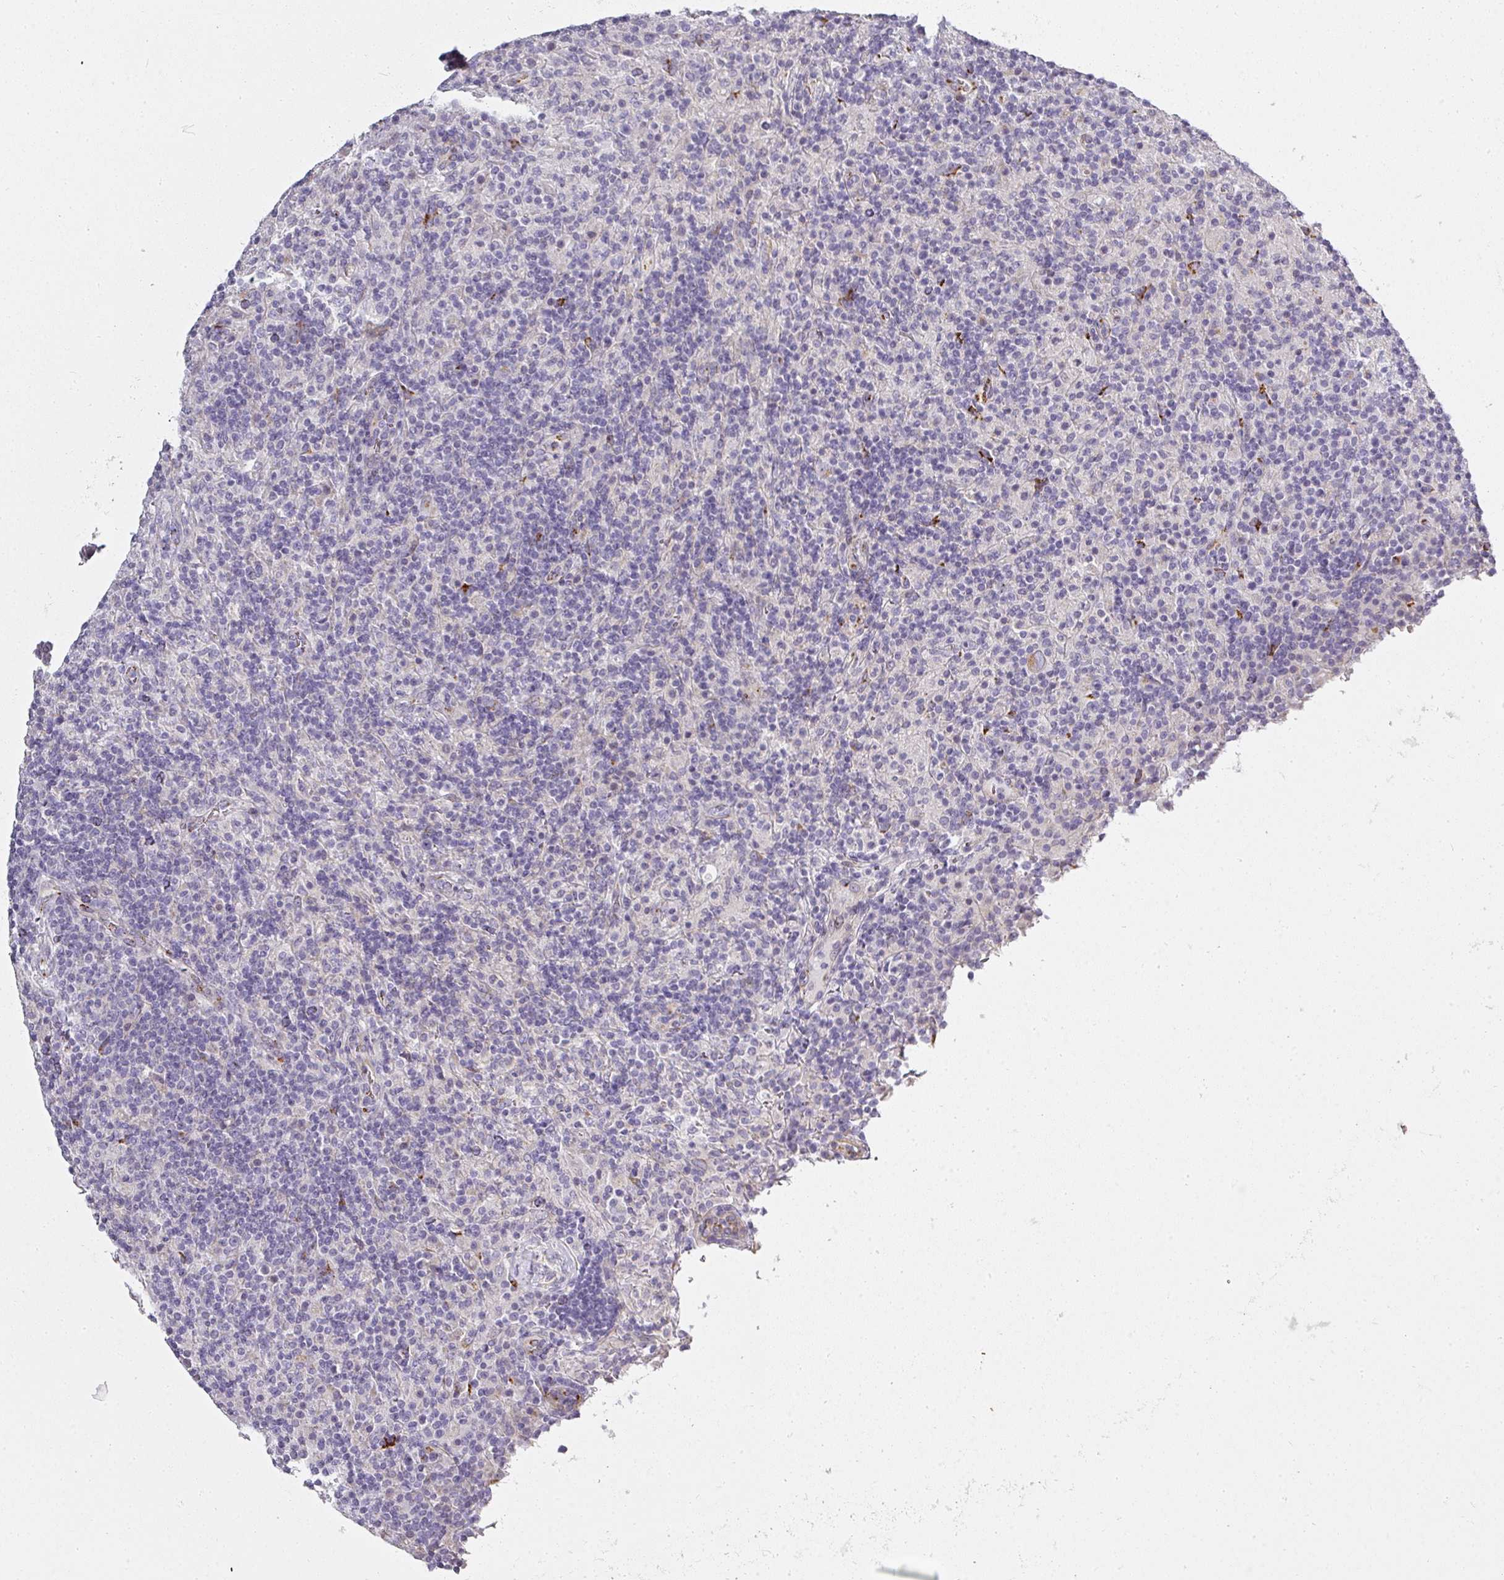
{"staining": {"intensity": "negative", "quantity": "none", "location": "none"}, "tissue": "lymphoma", "cell_type": "Tumor cells", "image_type": "cancer", "snomed": [{"axis": "morphology", "description": "Hodgkin's disease, NOS"}, {"axis": "topography", "description": "Lymph node"}], "caption": "DAB (3,3'-diaminobenzidine) immunohistochemical staining of Hodgkin's disease reveals no significant positivity in tumor cells. (DAB (3,3'-diaminobenzidine) IHC, high magnification).", "gene": "ATP8B2", "patient": {"sex": "male", "age": 70}}